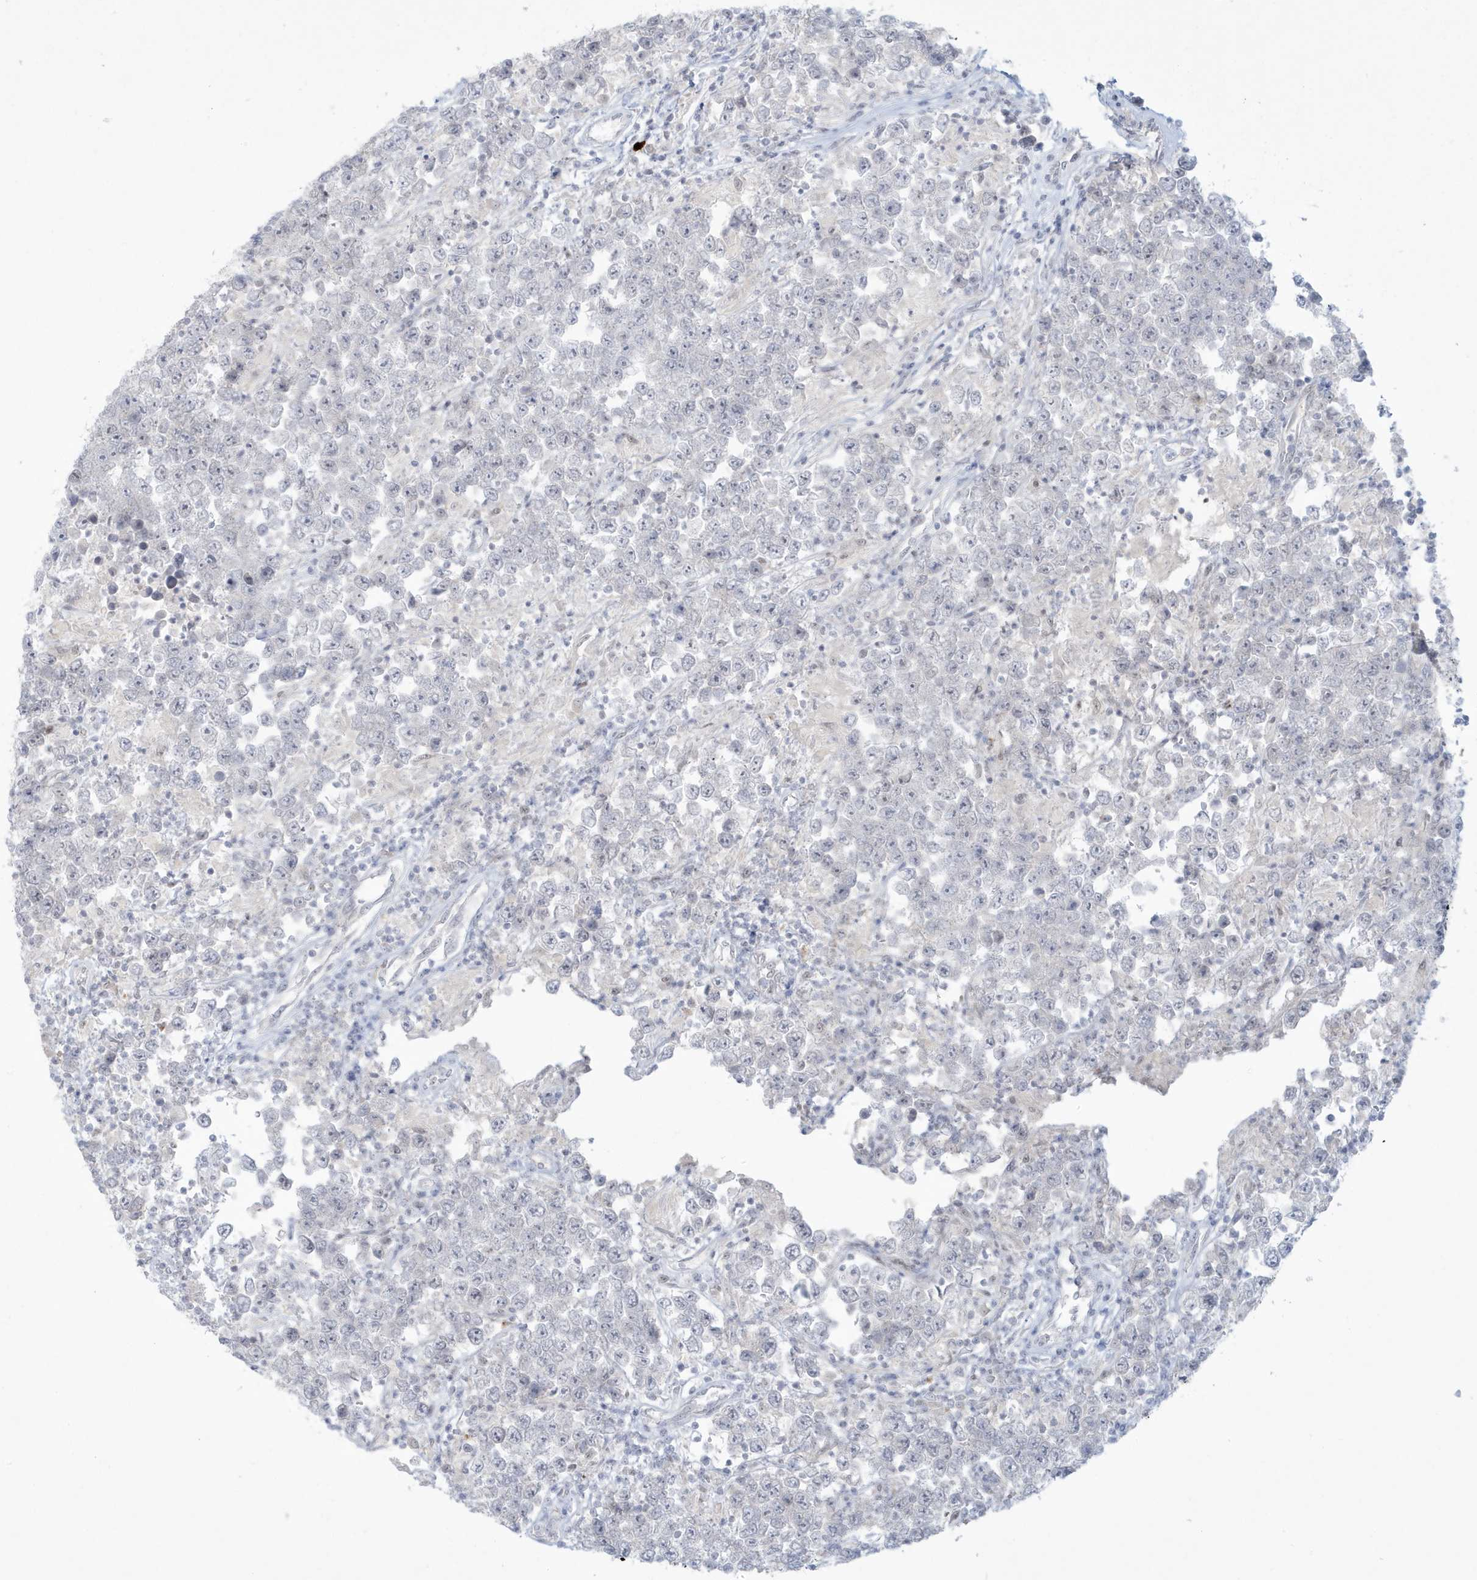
{"staining": {"intensity": "negative", "quantity": "none", "location": "none"}, "tissue": "testis cancer", "cell_type": "Tumor cells", "image_type": "cancer", "snomed": [{"axis": "morphology", "description": "Normal tissue, NOS"}, {"axis": "morphology", "description": "Urothelial carcinoma, High grade"}, {"axis": "morphology", "description": "Seminoma, NOS"}, {"axis": "morphology", "description": "Carcinoma, Embryonal, NOS"}, {"axis": "topography", "description": "Urinary bladder"}, {"axis": "topography", "description": "Testis"}], "caption": "DAB immunohistochemical staining of seminoma (testis) demonstrates no significant positivity in tumor cells. Brightfield microscopy of IHC stained with DAB (3,3'-diaminobenzidine) (brown) and hematoxylin (blue), captured at high magnification.", "gene": "HERC6", "patient": {"sex": "male", "age": 41}}